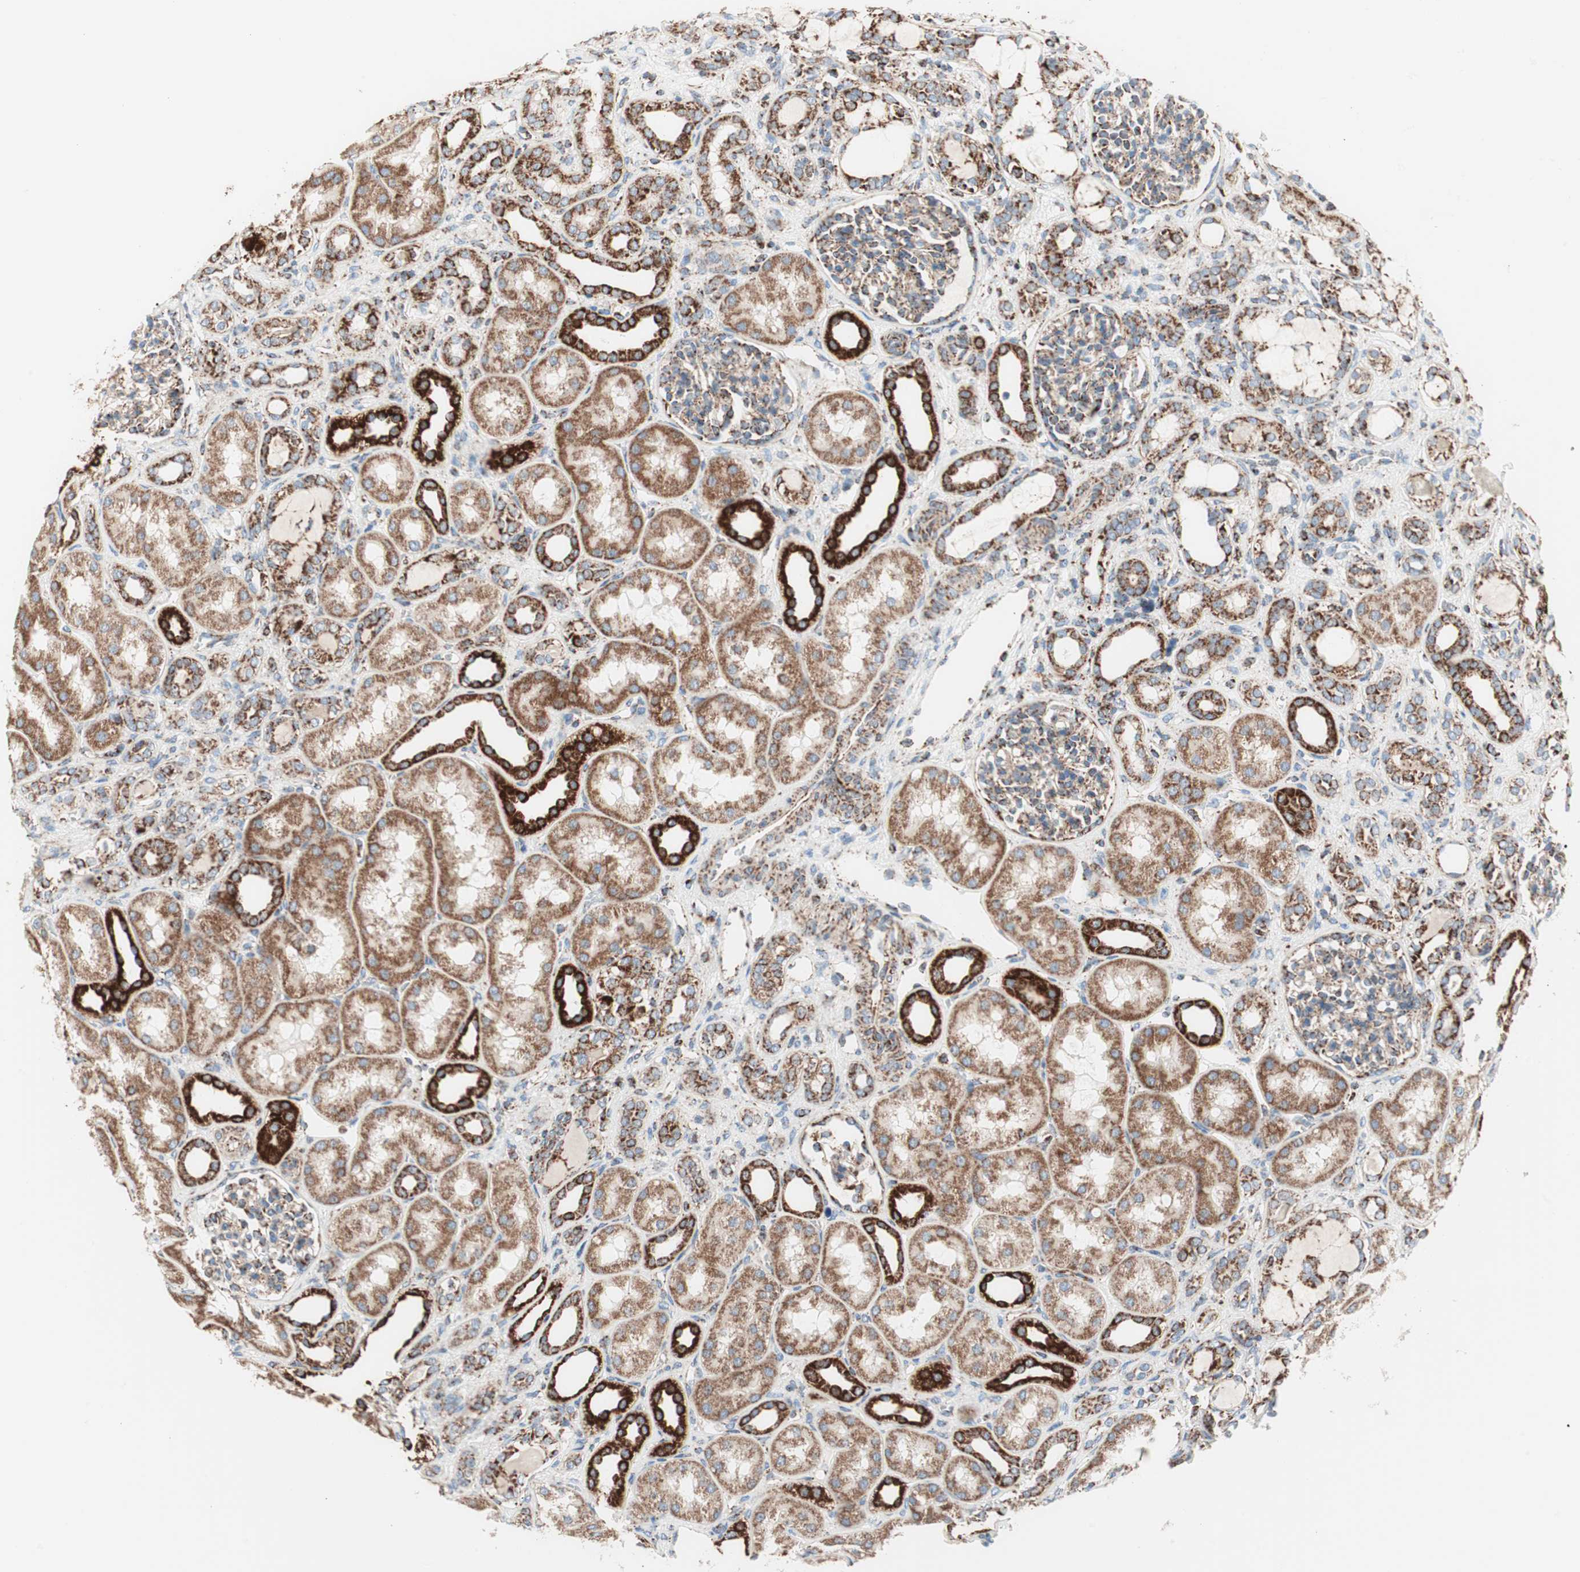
{"staining": {"intensity": "moderate", "quantity": ">75%", "location": "cytoplasmic/membranous"}, "tissue": "kidney", "cell_type": "Cells in glomeruli", "image_type": "normal", "snomed": [{"axis": "morphology", "description": "Normal tissue, NOS"}, {"axis": "topography", "description": "Kidney"}], "caption": "A brown stain shows moderate cytoplasmic/membranous expression of a protein in cells in glomeruli of benign human kidney. The staining was performed using DAB to visualize the protein expression in brown, while the nuclei were stained in blue with hematoxylin (Magnification: 20x).", "gene": "TOMM20", "patient": {"sex": "male", "age": 7}}